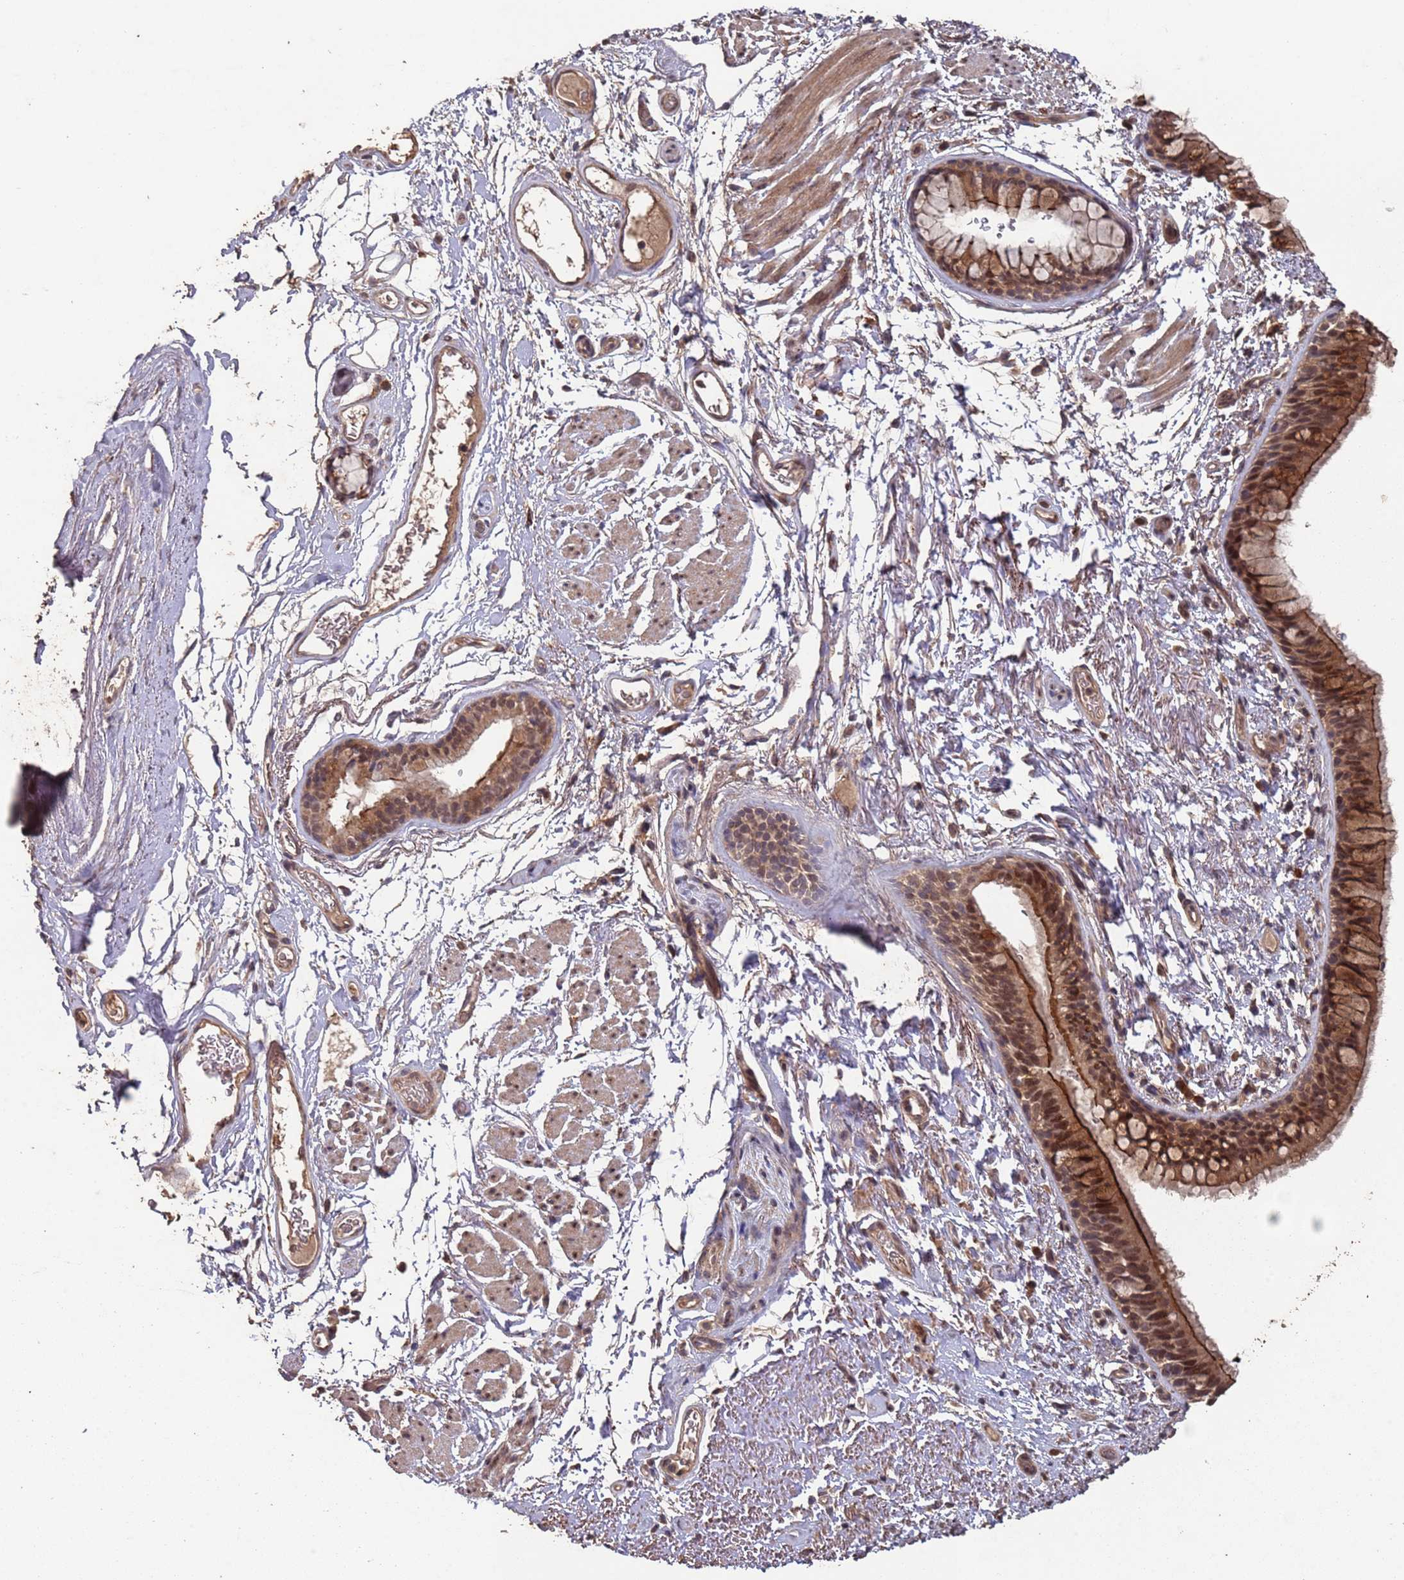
{"staining": {"intensity": "moderate", "quantity": ">75%", "location": "cytoplasmic/membranous,nuclear"}, "tissue": "bronchus", "cell_type": "Respiratory epithelial cells", "image_type": "normal", "snomed": [{"axis": "morphology", "description": "Normal tissue, NOS"}, {"axis": "topography", "description": "Cartilage tissue"}, {"axis": "topography", "description": "Bronchus"}], "caption": "Immunohistochemistry (DAB (3,3'-diaminobenzidine)) staining of unremarkable bronchus reveals moderate cytoplasmic/membranous,nuclear protein expression in about >75% of respiratory epithelial cells.", "gene": "FRAT1", "patient": {"sex": "female", "age": 73}}